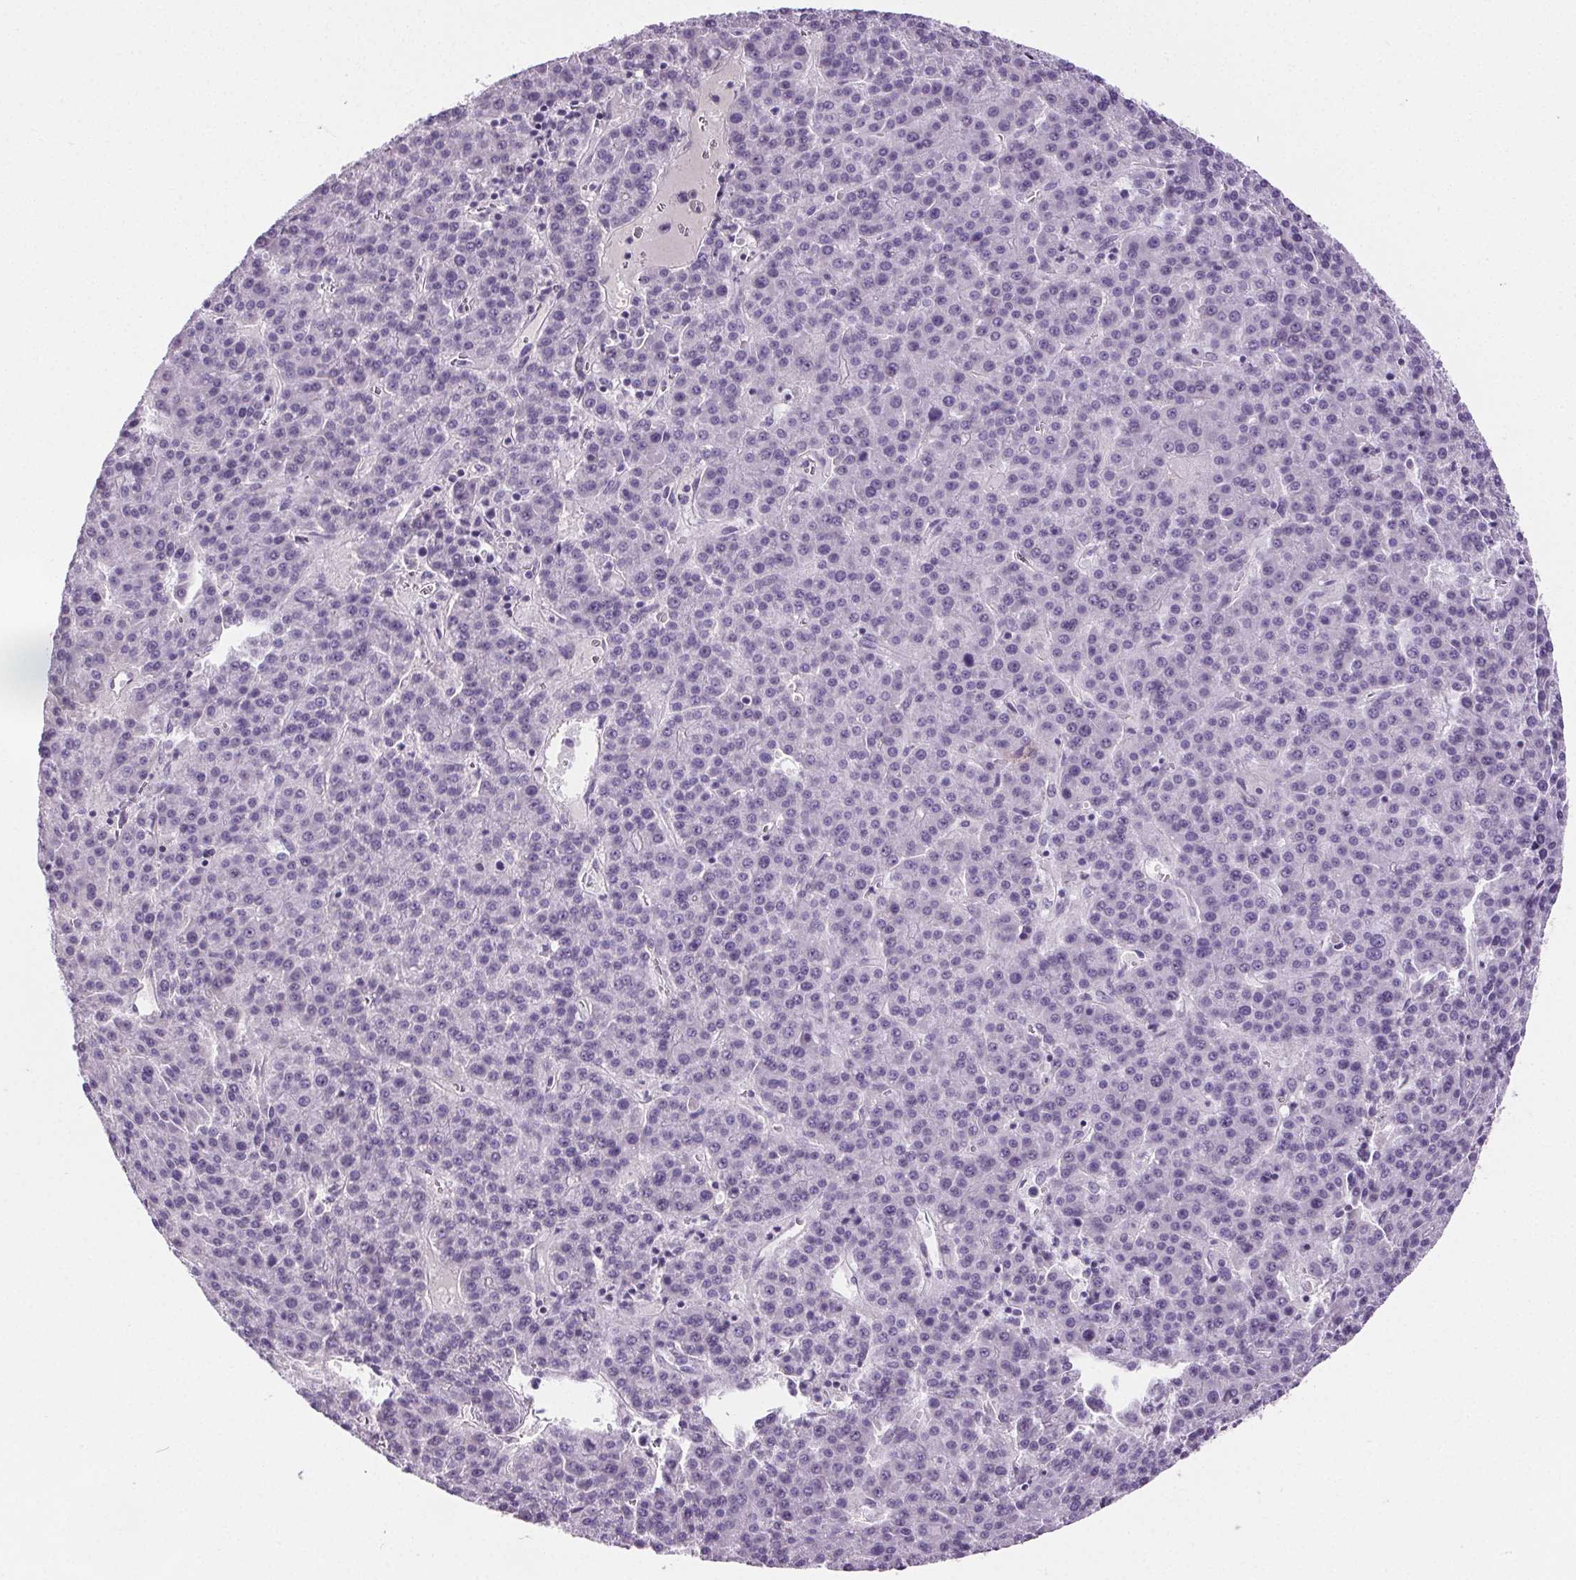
{"staining": {"intensity": "negative", "quantity": "none", "location": "none"}, "tissue": "liver cancer", "cell_type": "Tumor cells", "image_type": "cancer", "snomed": [{"axis": "morphology", "description": "Carcinoma, Hepatocellular, NOS"}, {"axis": "topography", "description": "Liver"}], "caption": "An image of human liver cancer (hepatocellular carcinoma) is negative for staining in tumor cells.", "gene": "CD5L", "patient": {"sex": "female", "age": 58}}